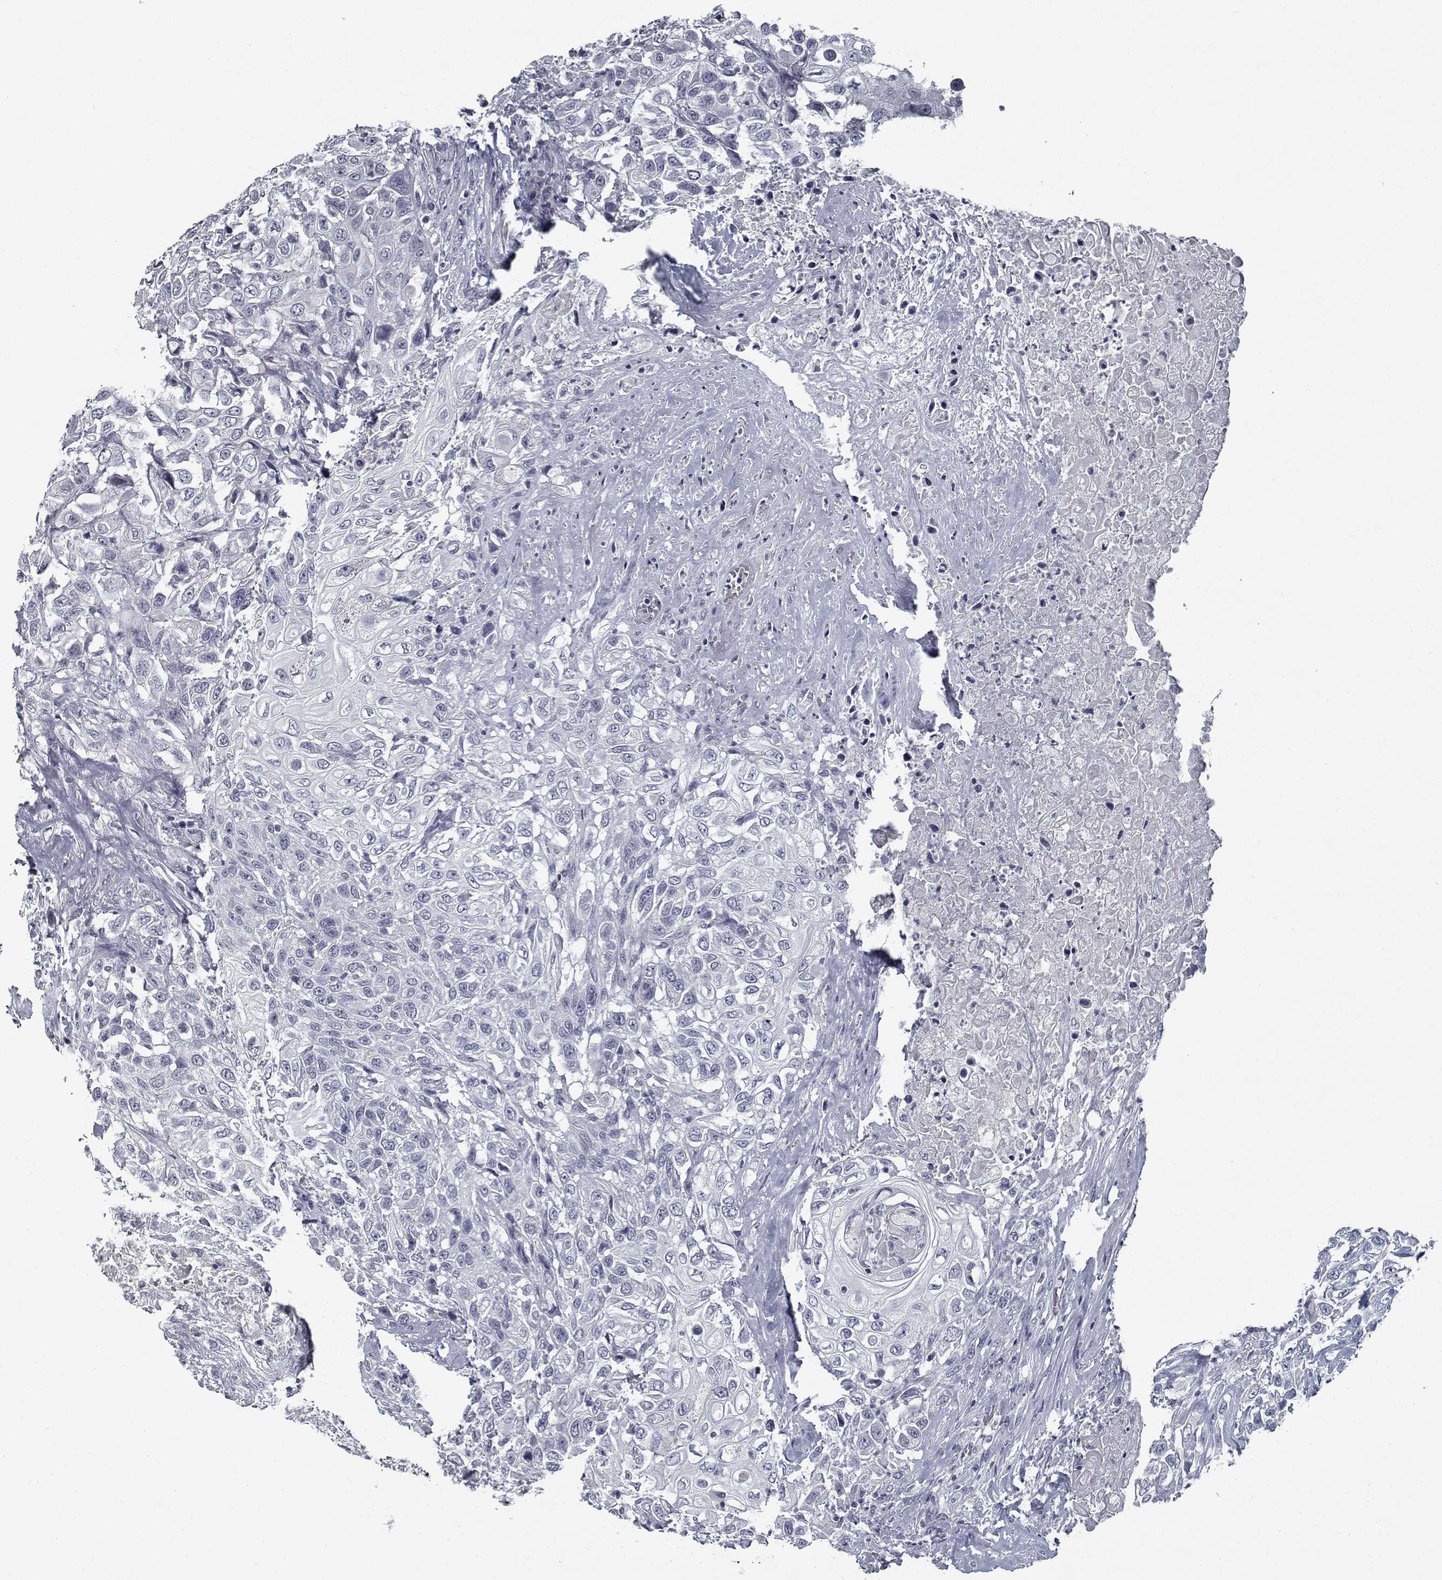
{"staining": {"intensity": "negative", "quantity": "none", "location": "none"}, "tissue": "urothelial cancer", "cell_type": "Tumor cells", "image_type": "cancer", "snomed": [{"axis": "morphology", "description": "Urothelial carcinoma, High grade"}, {"axis": "topography", "description": "Urinary bladder"}], "caption": "This is an IHC image of high-grade urothelial carcinoma. There is no expression in tumor cells.", "gene": "GAD2", "patient": {"sex": "female", "age": 56}}